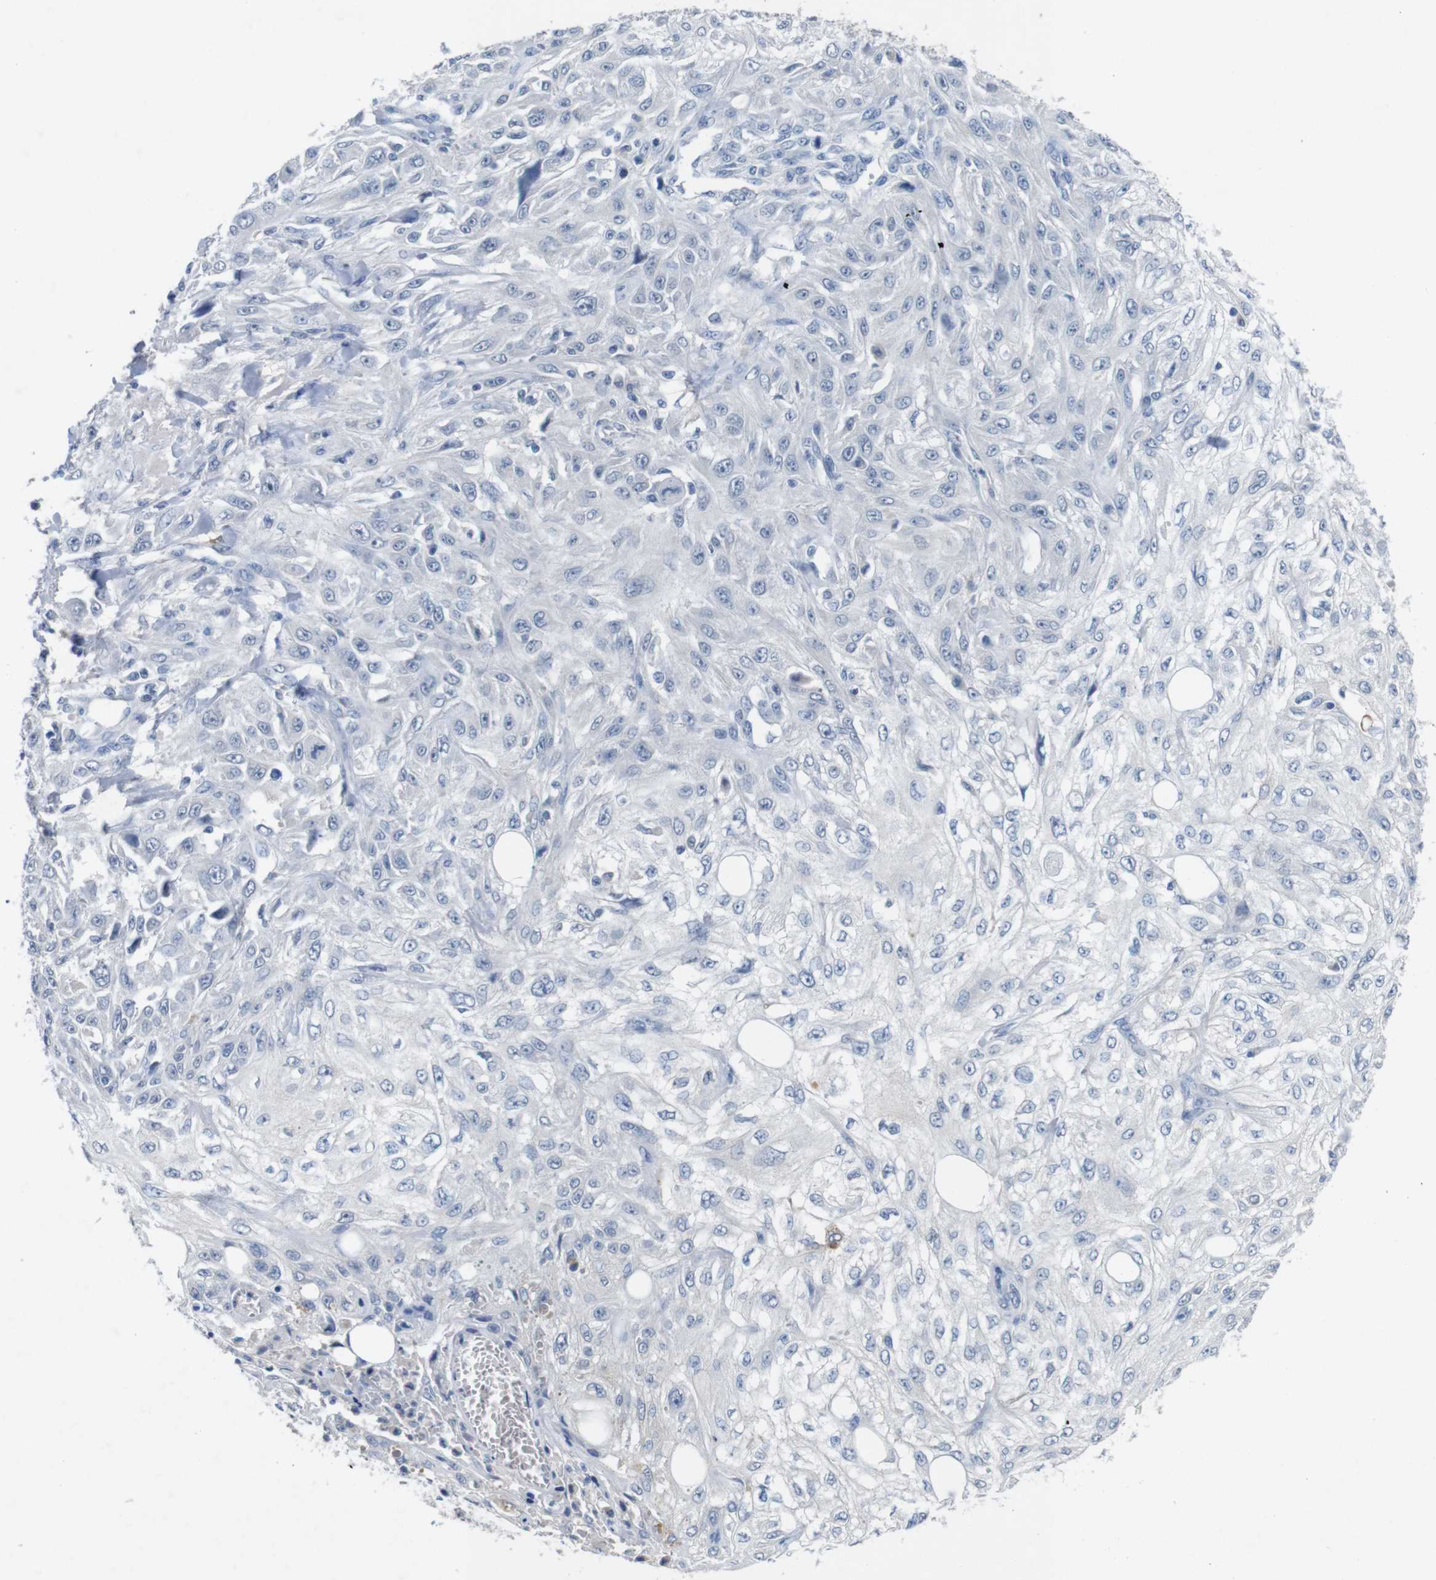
{"staining": {"intensity": "negative", "quantity": "none", "location": "none"}, "tissue": "skin cancer", "cell_type": "Tumor cells", "image_type": "cancer", "snomed": [{"axis": "morphology", "description": "Squamous cell carcinoma, NOS"}, {"axis": "topography", "description": "Skin"}], "caption": "IHC image of human skin cancer (squamous cell carcinoma) stained for a protein (brown), which reveals no expression in tumor cells. (DAB (3,3'-diaminobenzidine) IHC with hematoxylin counter stain).", "gene": "SLC2A8", "patient": {"sex": "male", "age": 75}}